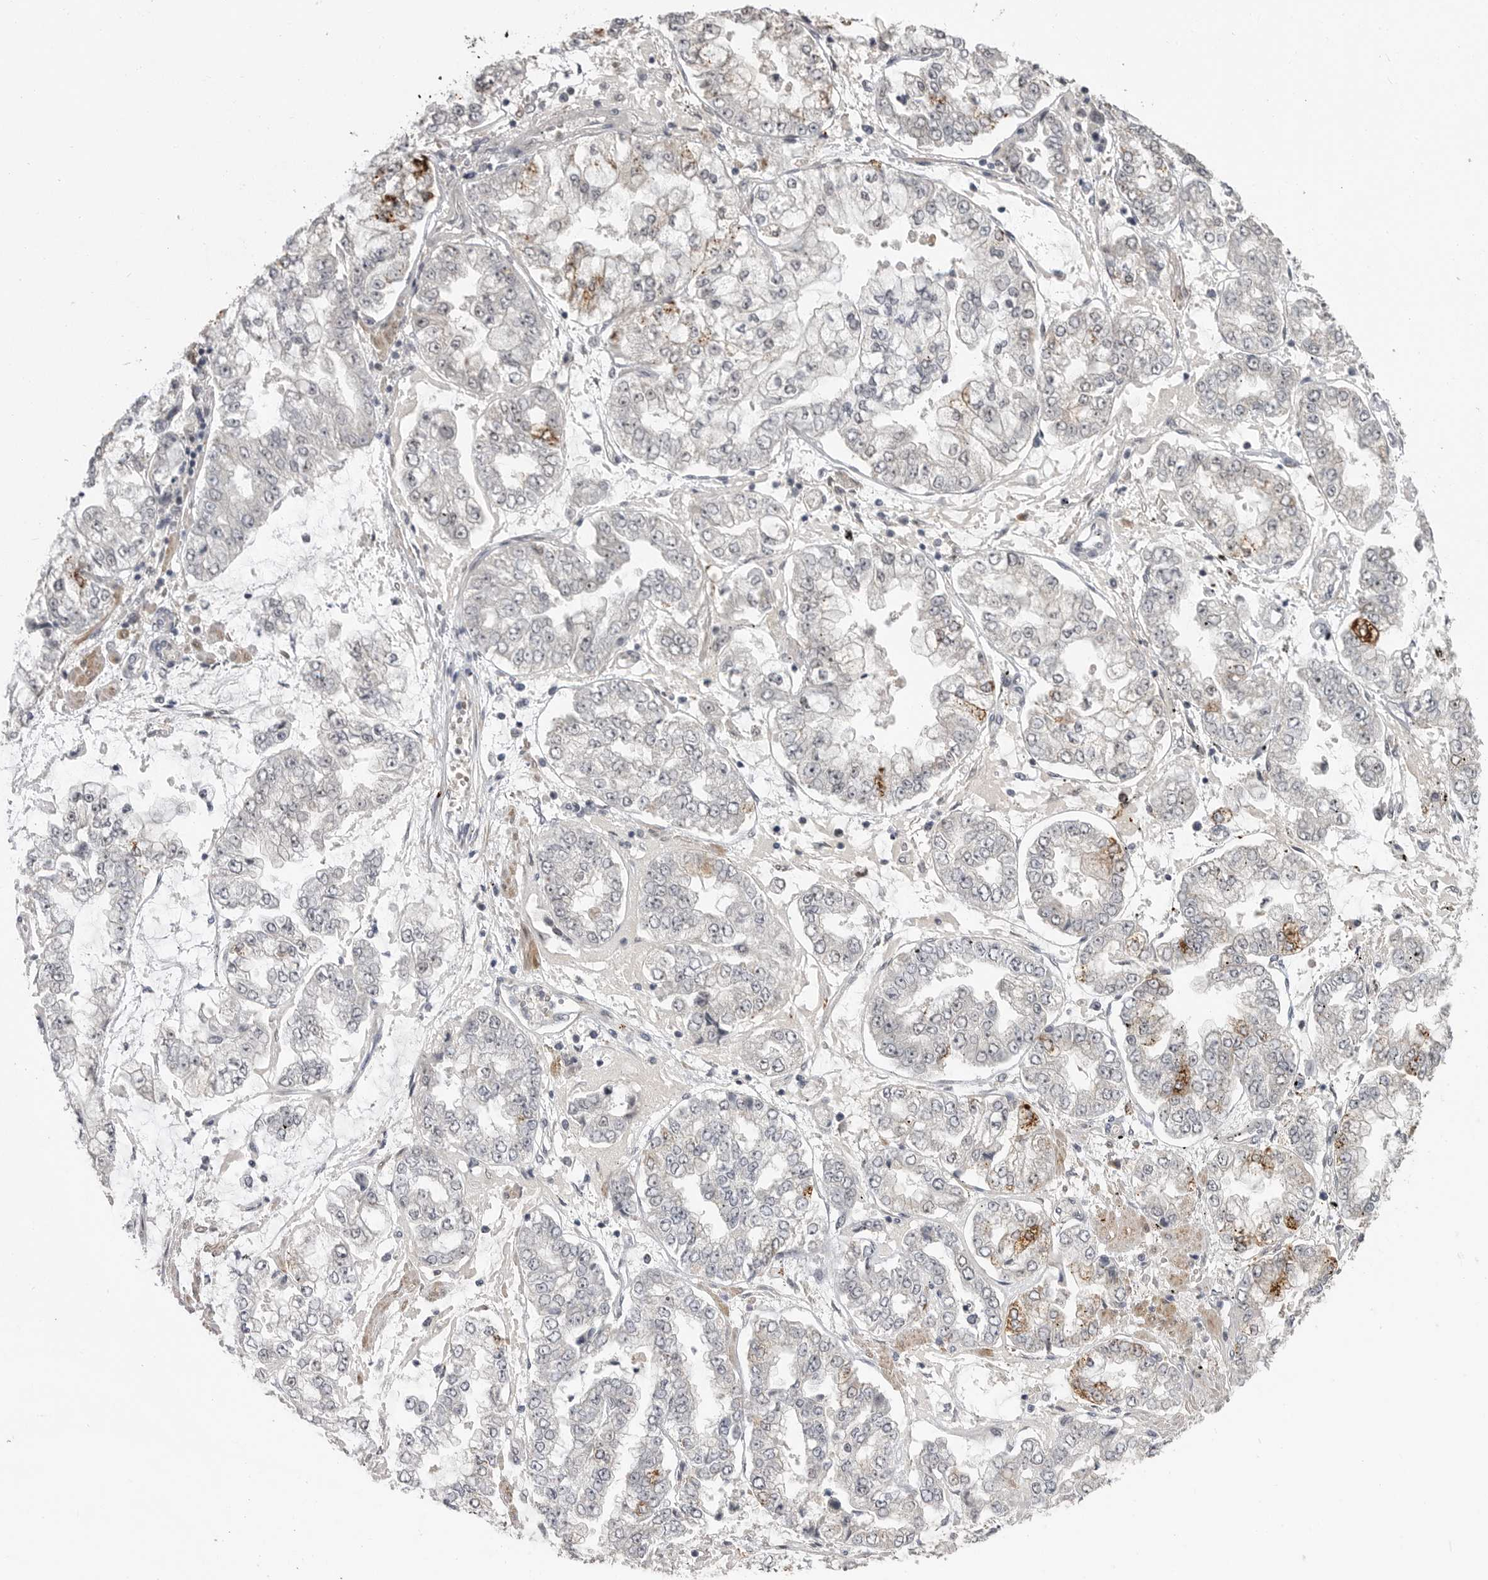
{"staining": {"intensity": "negative", "quantity": "none", "location": "none"}, "tissue": "stomach cancer", "cell_type": "Tumor cells", "image_type": "cancer", "snomed": [{"axis": "morphology", "description": "Adenocarcinoma, NOS"}, {"axis": "topography", "description": "Stomach"}], "caption": "This is a photomicrograph of immunohistochemistry staining of adenocarcinoma (stomach), which shows no expression in tumor cells. (DAB immunohistochemistry (IHC) visualized using brightfield microscopy, high magnification).", "gene": "PLEKHF1", "patient": {"sex": "male", "age": 76}}